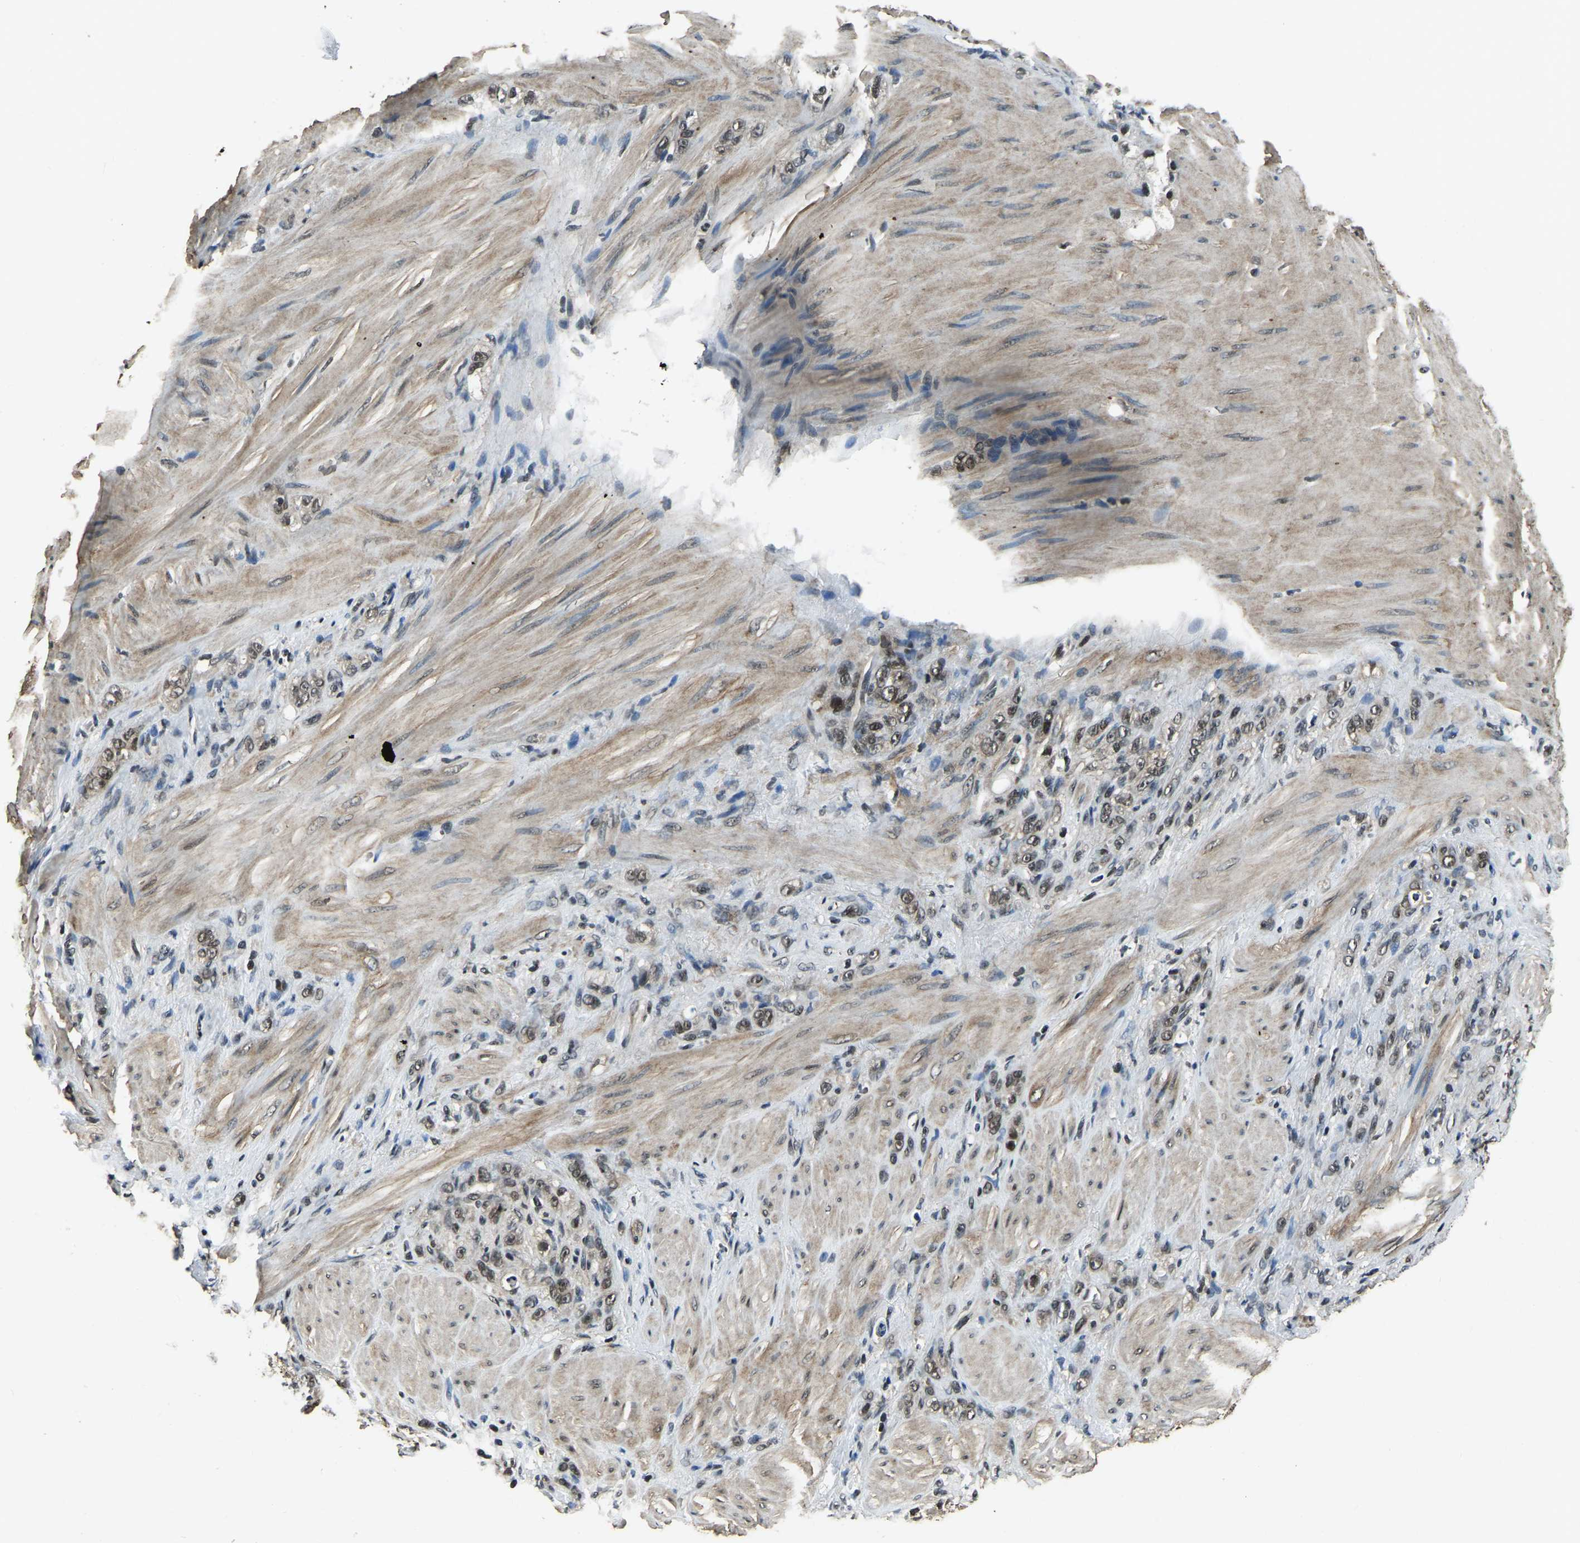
{"staining": {"intensity": "weak", "quantity": "25%-75%", "location": "nuclear"}, "tissue": "stomach cancer", "cell_type": "Tumor cells", "image_type": "cancer", "snomed": [{"axis": "morphology", "description": "Normal tissue, NOS"}, {"axis": "morphology", "description": "Adenocarcinoma, NOS"}, {"axis": "topography", "description": "Stomach"}], "caption": "Immunohistochemical staining of stomach adenocarcinoma shows weak nuclear protein expression in about 25%-75% of tumor cells.", "gene": "ANKIB1", "patient": {"sex": "male", "age": 82}}